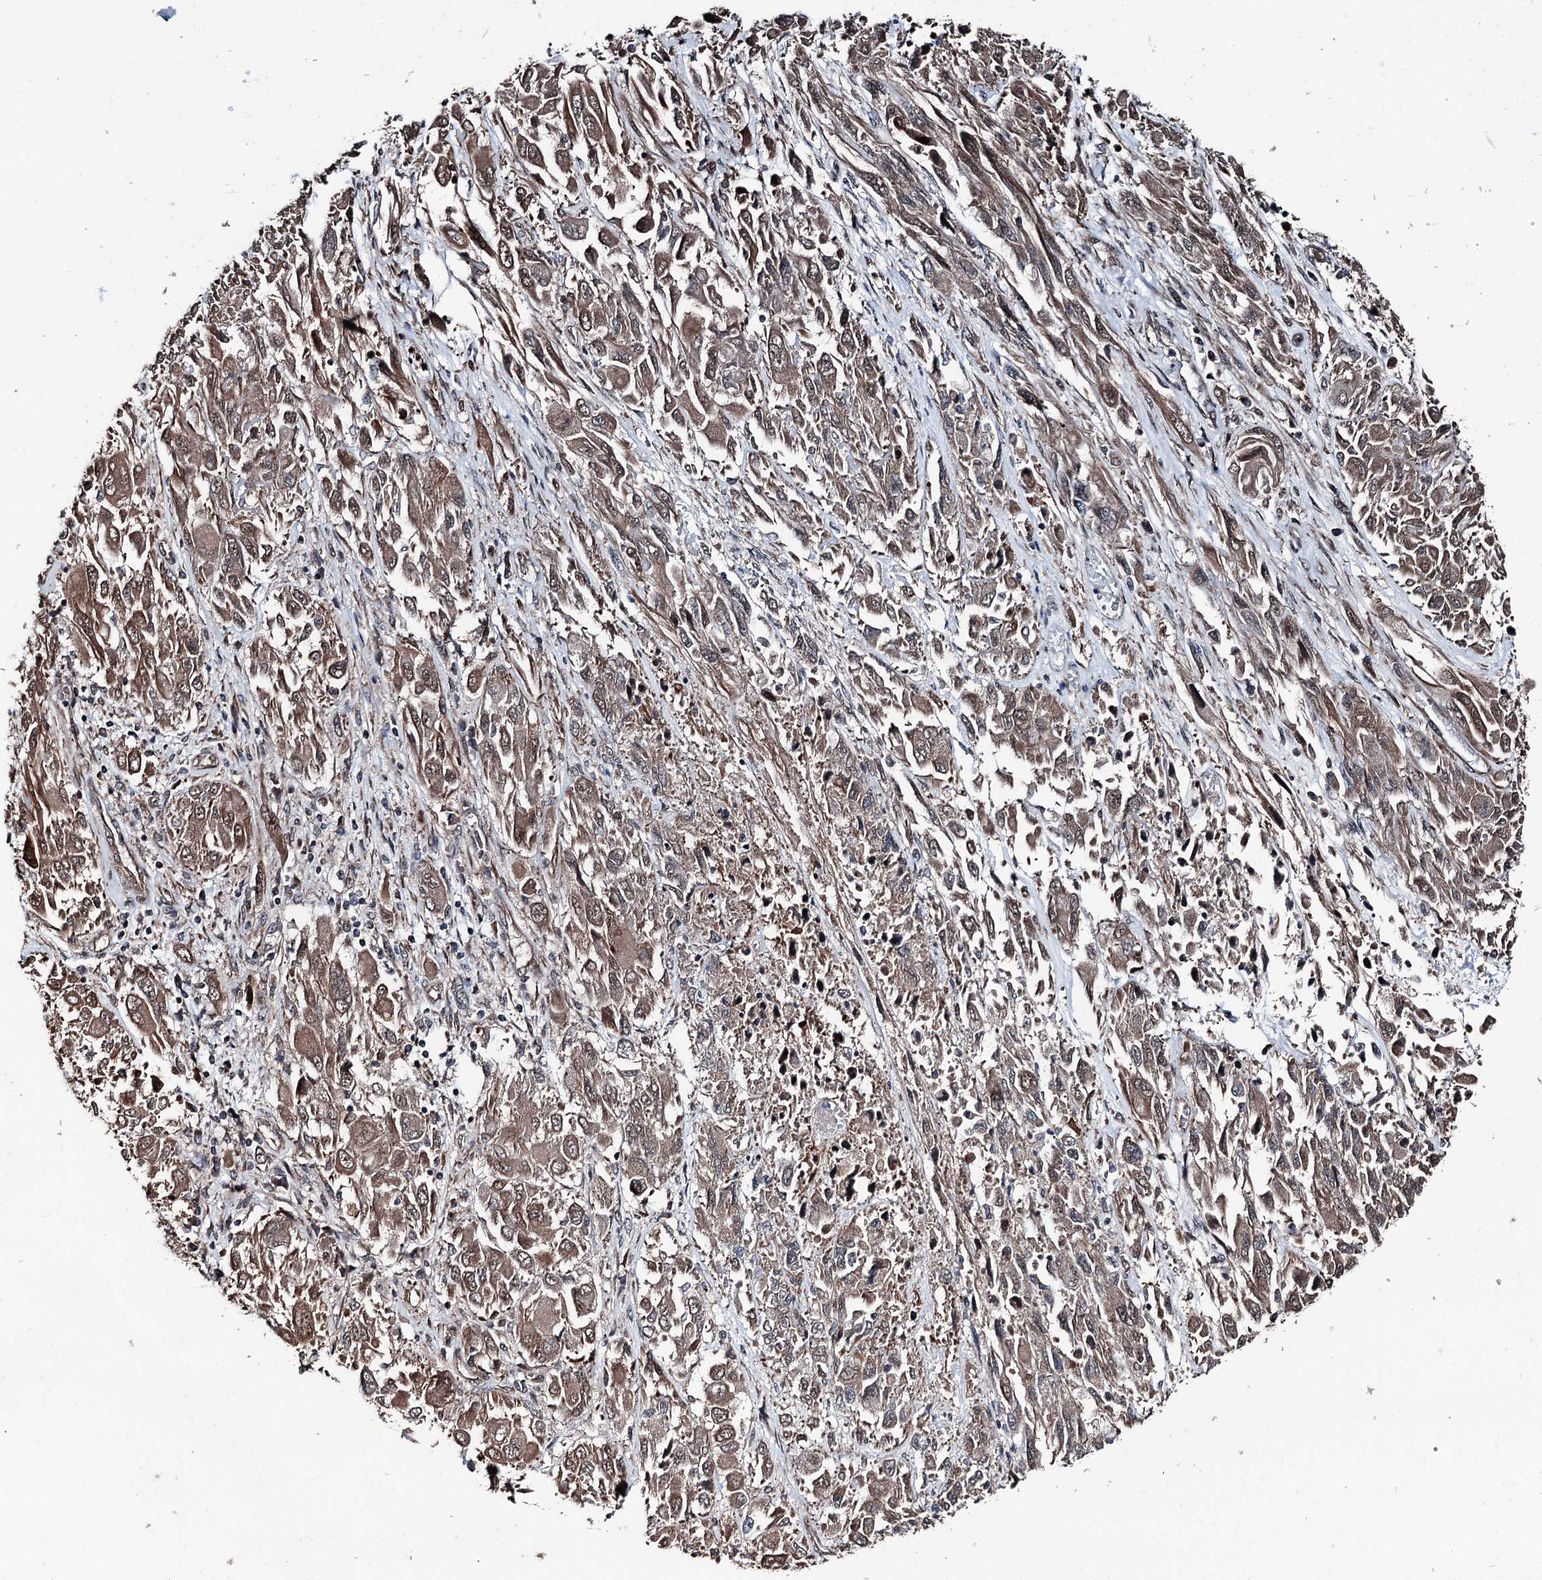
{"staining": {"intensity": "weak", "quantity": ">75%", "location": "cytoplasmic/membranous"}, "tissue": "melanoma", "cell_type": "Tumor cells", "image_type": "cancer", "snomed": [{"axis": "morphology", "description": "Malignant melanoma, NOS"}, {"axis": "topography", "description": "Skin"}], "caption": "Protein staining reveals weak cytoplasmic/membranous positivity in approximately >75% of tumor cells in malignant melanoma.", "gene": "PSMD13", "patient": {"sex": "female", "age": 91}}